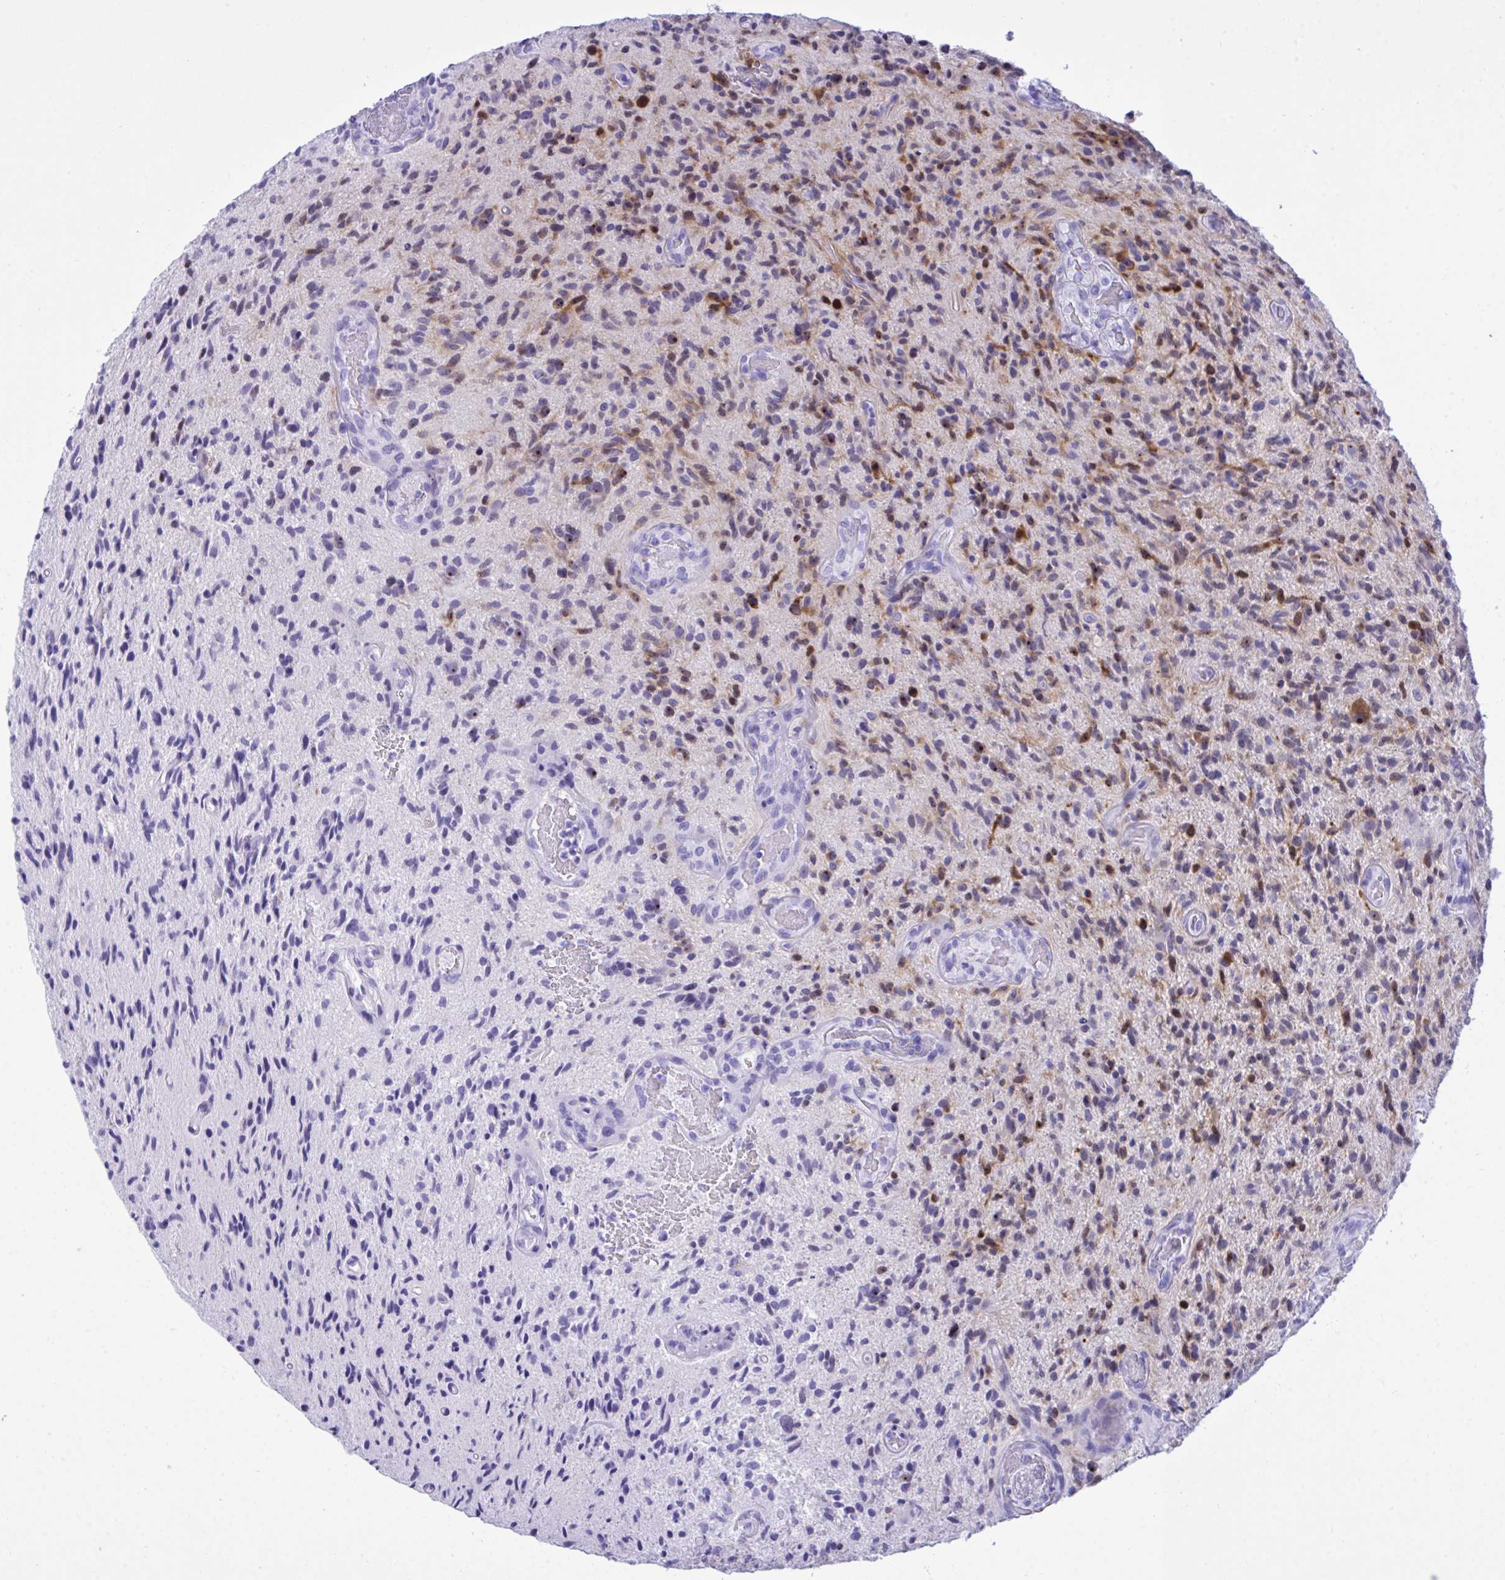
{"staining": {"intensity": "moderate", "quantity": "<25%", "location": "cytoplasmic/membranous,nuclear"}, "tissue": "glioma", "cell_type": "Tumor cells", "image_type": "cancer", "snomed": [{"axis": "morphology", "description": "Glioma, malignant, High grade"}, {"axis": "topography", "description": "Brain"}], "caption": "Tumor cells demonstrate moderate cytoplasmic/membranous and nuclear positivity in approximately <25% of cells in glioma.", "gene": "BEX5", "patient": {"sex": "male", "age": 55}}